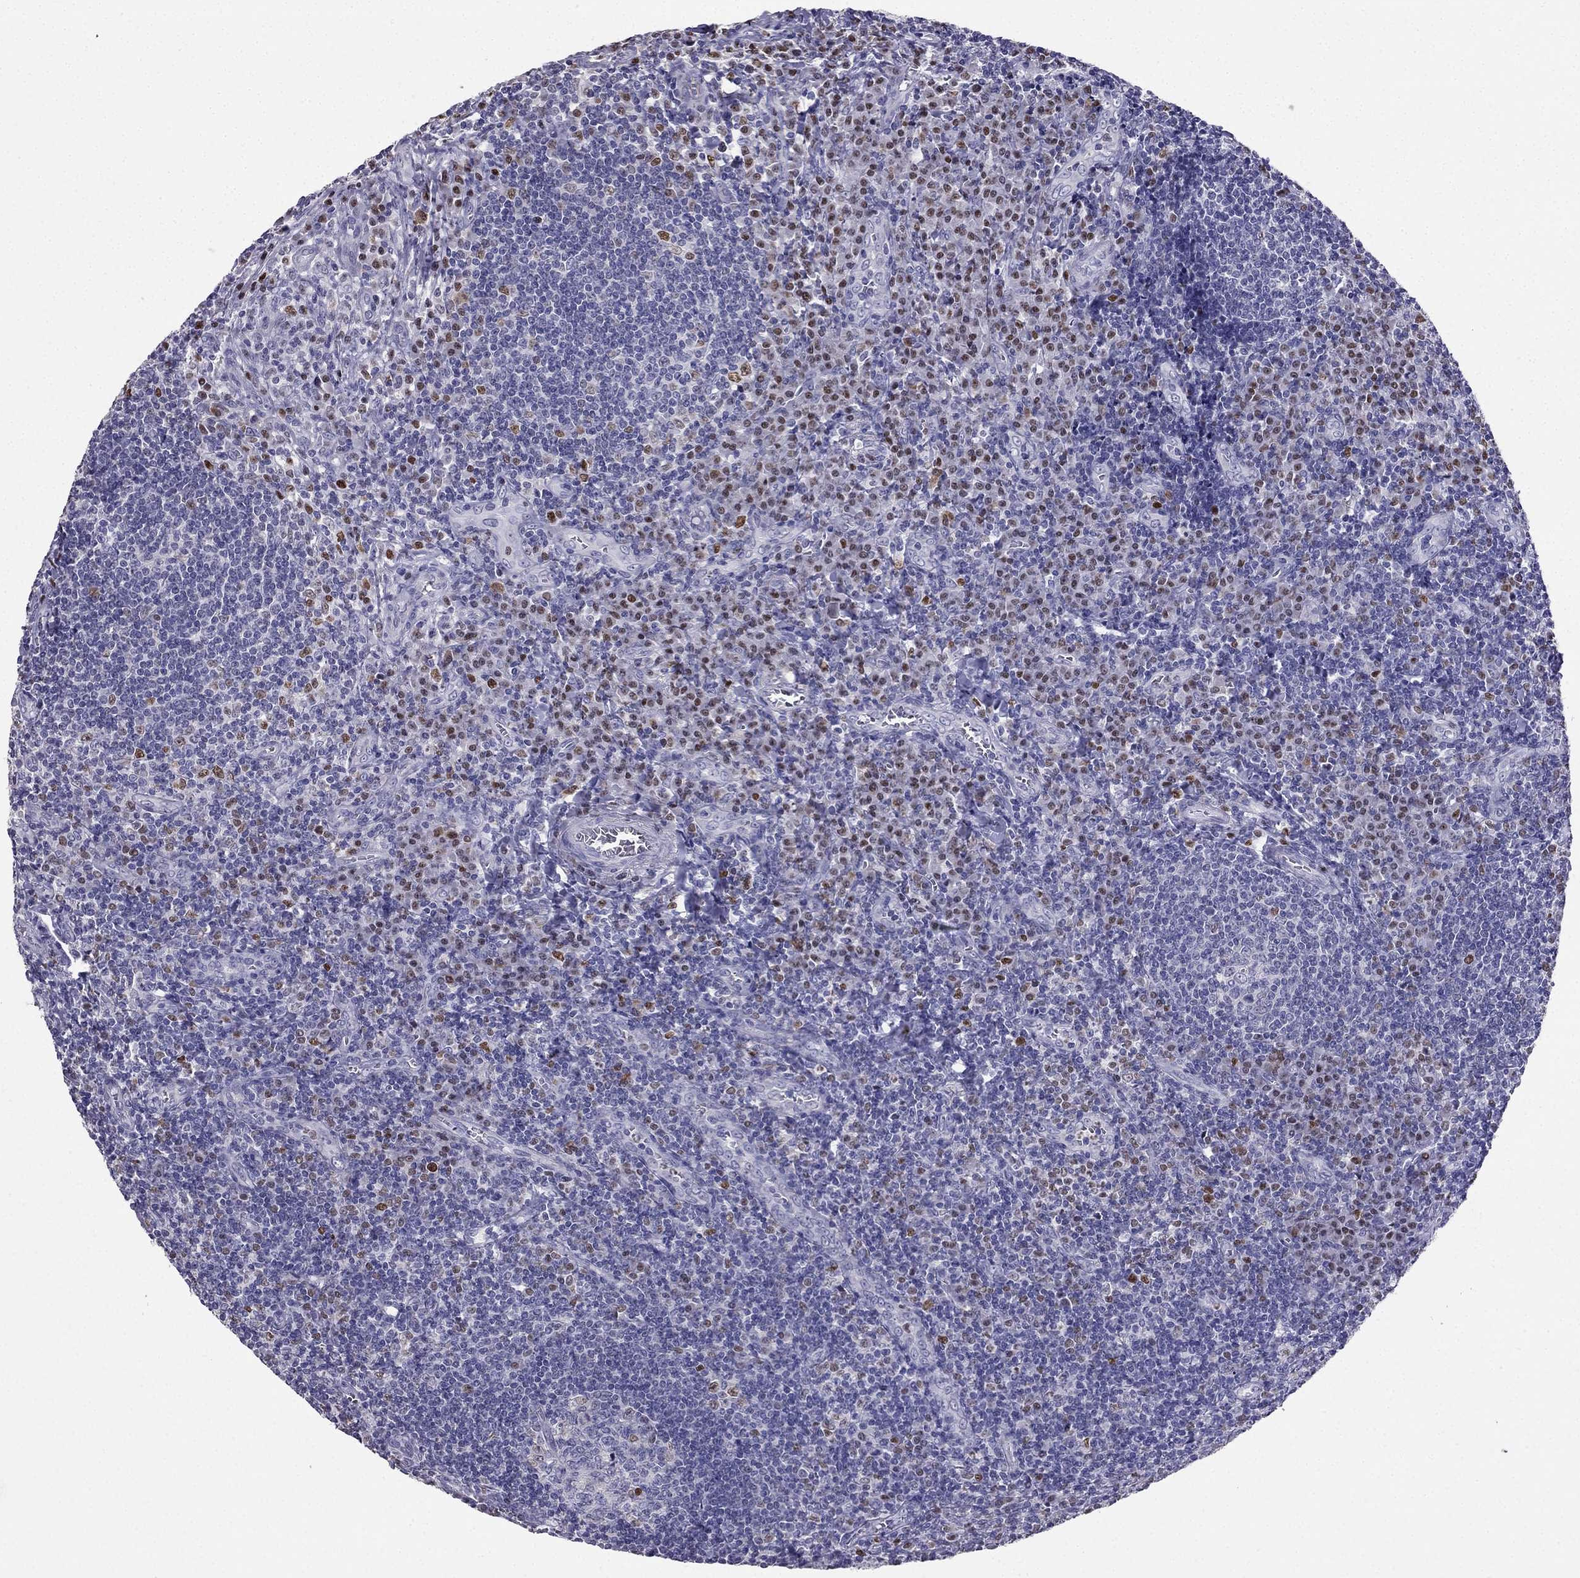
{"staining": {"intensity": "strong", "quantity": "<25%", "location": "nuclear"}, "tissue": "tonsil", "cell_type": "Germinal center cells", "image_type": "normal", "snomed": [{"axis": "morphology", "description": "Normal tissue, NOS"}, {"axis": "topography", "description": "Tonsil"}], "caption": "Immunohistochemical staining of unremarkable human tonsil demonstrates strong nuclear protein staining in approximately <25% of germinal center cells. Immunohistochemistry stains the protein in brown and the nuclei are stained blue.", "gene": "ARID3A", "patient": {"sex": "male", "age": 33}}